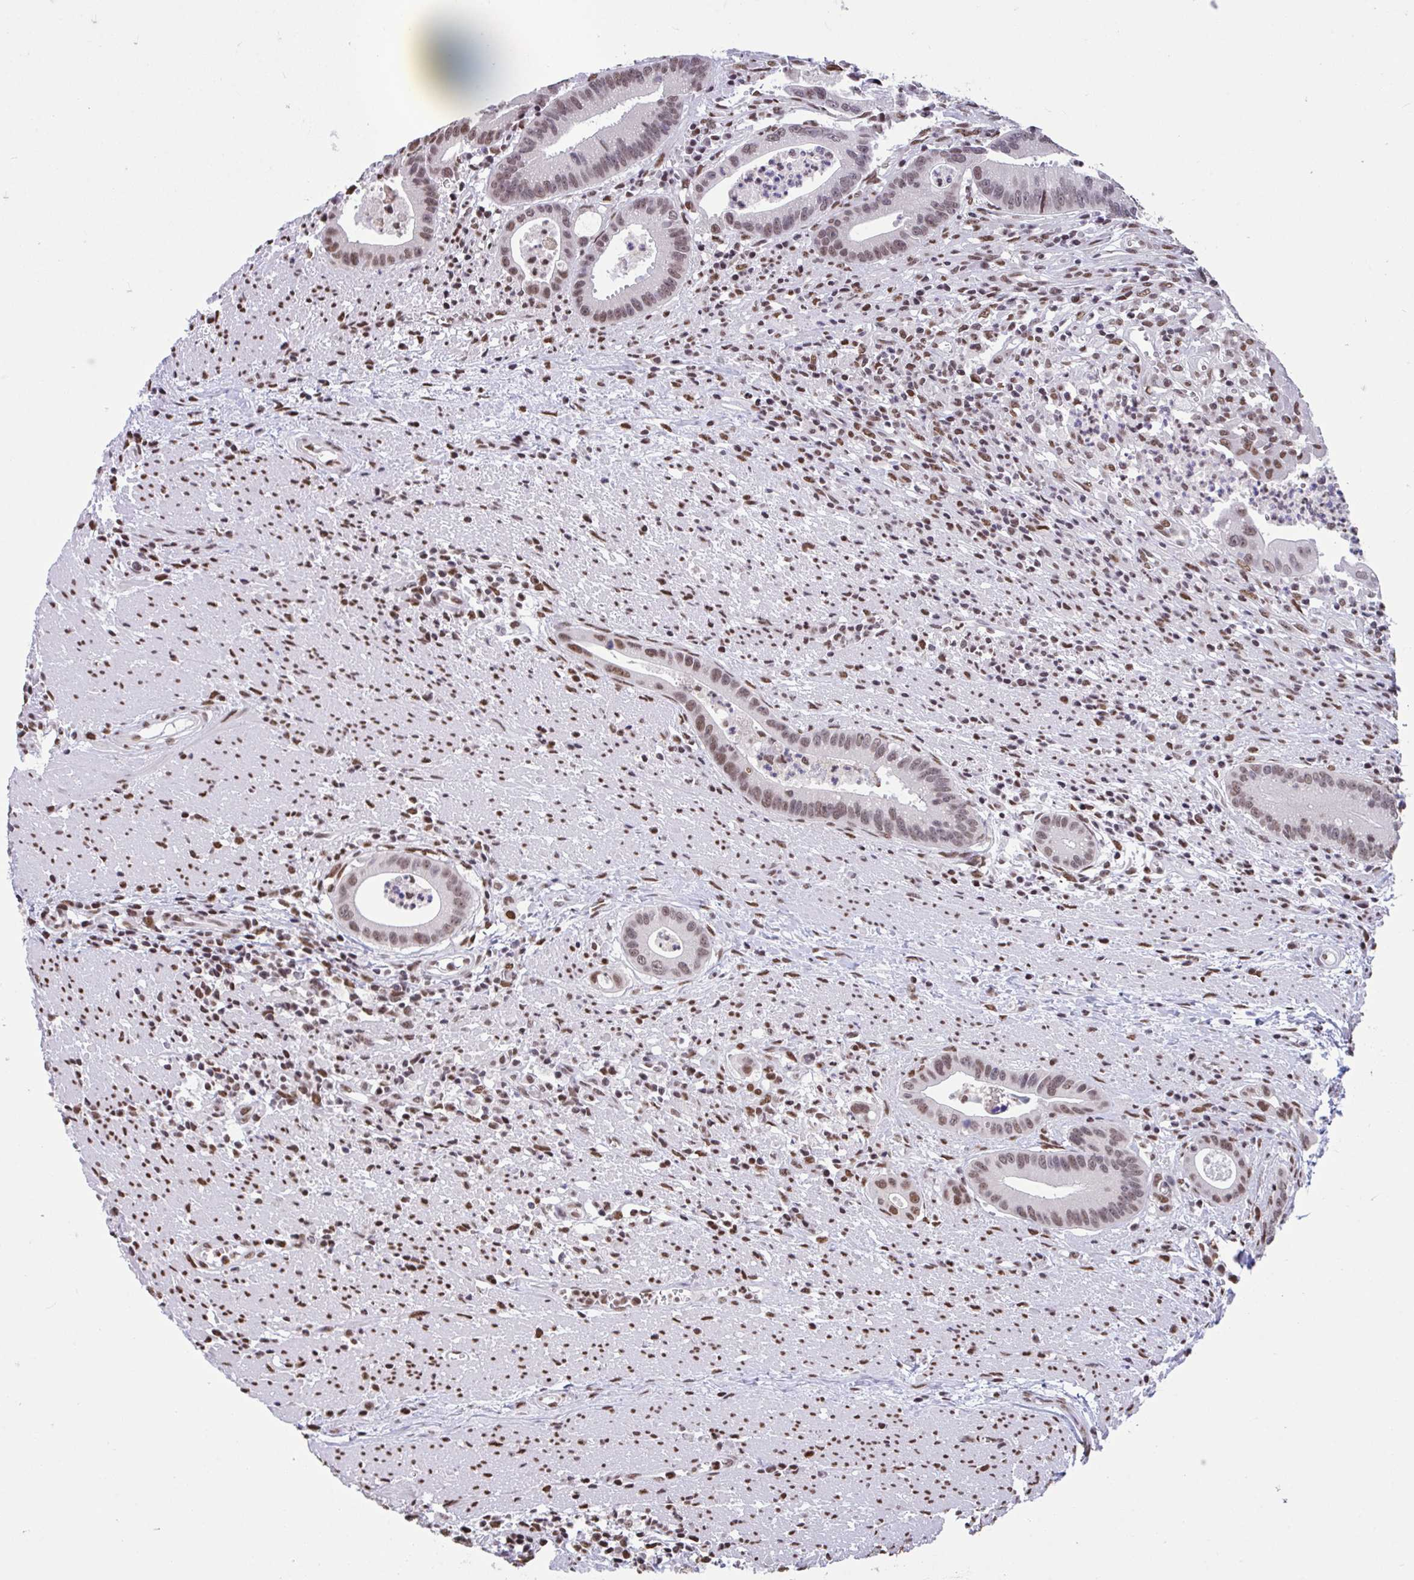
{"staining": {"intensity": "moderate", "quantity": ">75%", "location": "nuclear"}, "tissue": "colorectal cancer", "cell_type": "Tumor cells", "image_type": "cancer", "snomed": [{"axis": "morphology", "description": "Adenocarcinoma, NOS"}, {"axis": "topography", "description": "Rectum"}], "caption": "Colorectal cancer (adenocarcinoma) stained for a protein (brown) displays moderate nuclear positive positivity in approximately >75% of tumor cells.", "gene": "HNRNPDL", "patient": {"sex": "female", "age": 81}}